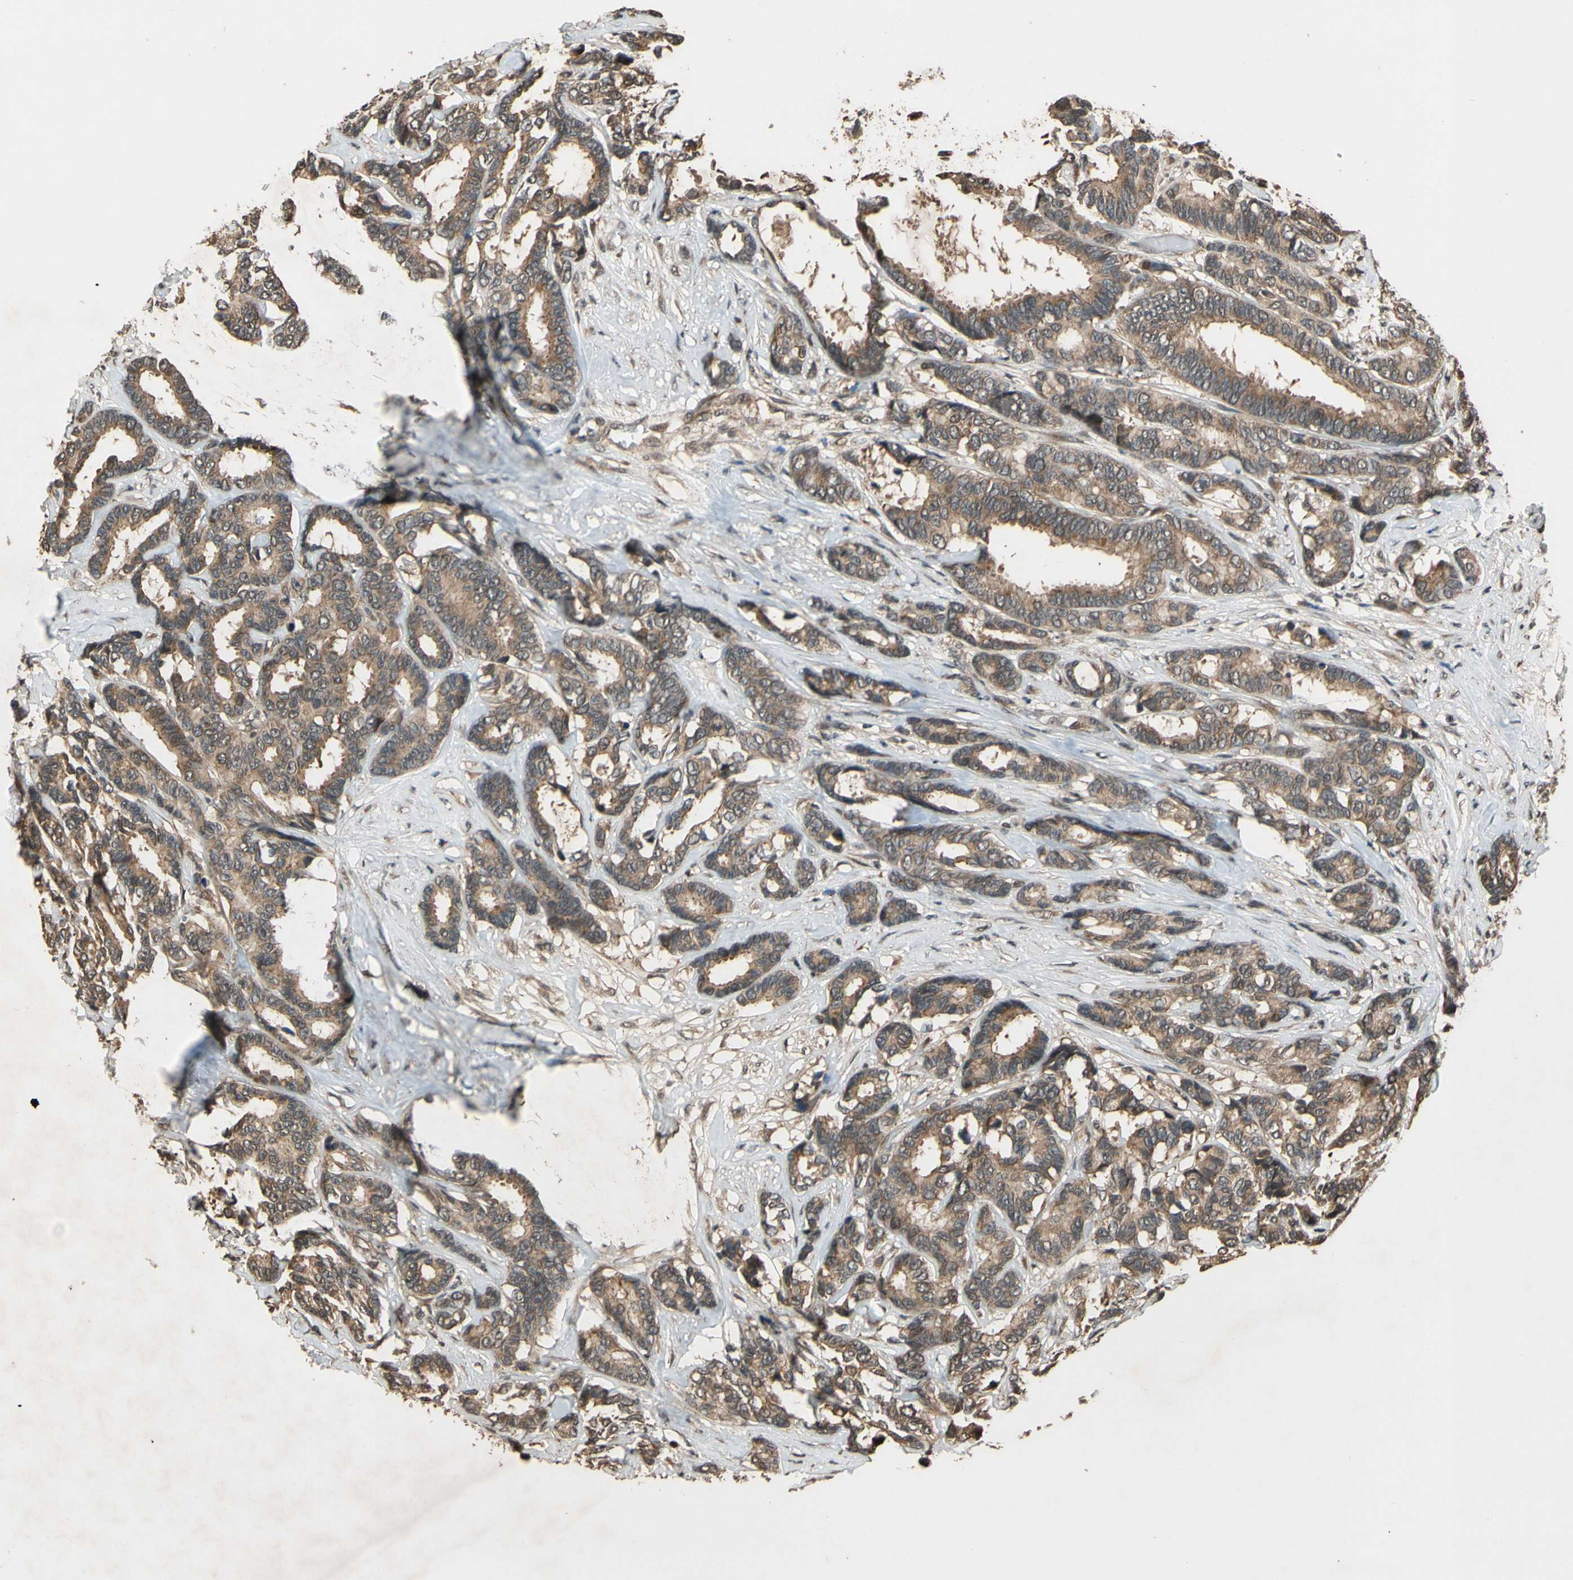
{"staining": {"intensity": "moderate", "quantity": ">75%", "location": "cytoplasmic/membranous"}, "tissue": "breast cancer", "cell_type": "Tumor cells", "image_type": "cancer", "snomed": [{"axis": "morphology", "description": "Duct carcinoma"}, {"axis": "topography", "description": "Breast"}], "caption": "Protein positivity by immunohistochemistry (IHC) exhibits moderate cytoplasmic/membranous positivity in approximately >75% of tumor cells in breast cancer.", "gene": "TMEM230", "patient": {"sex": "female", "age": 87}}